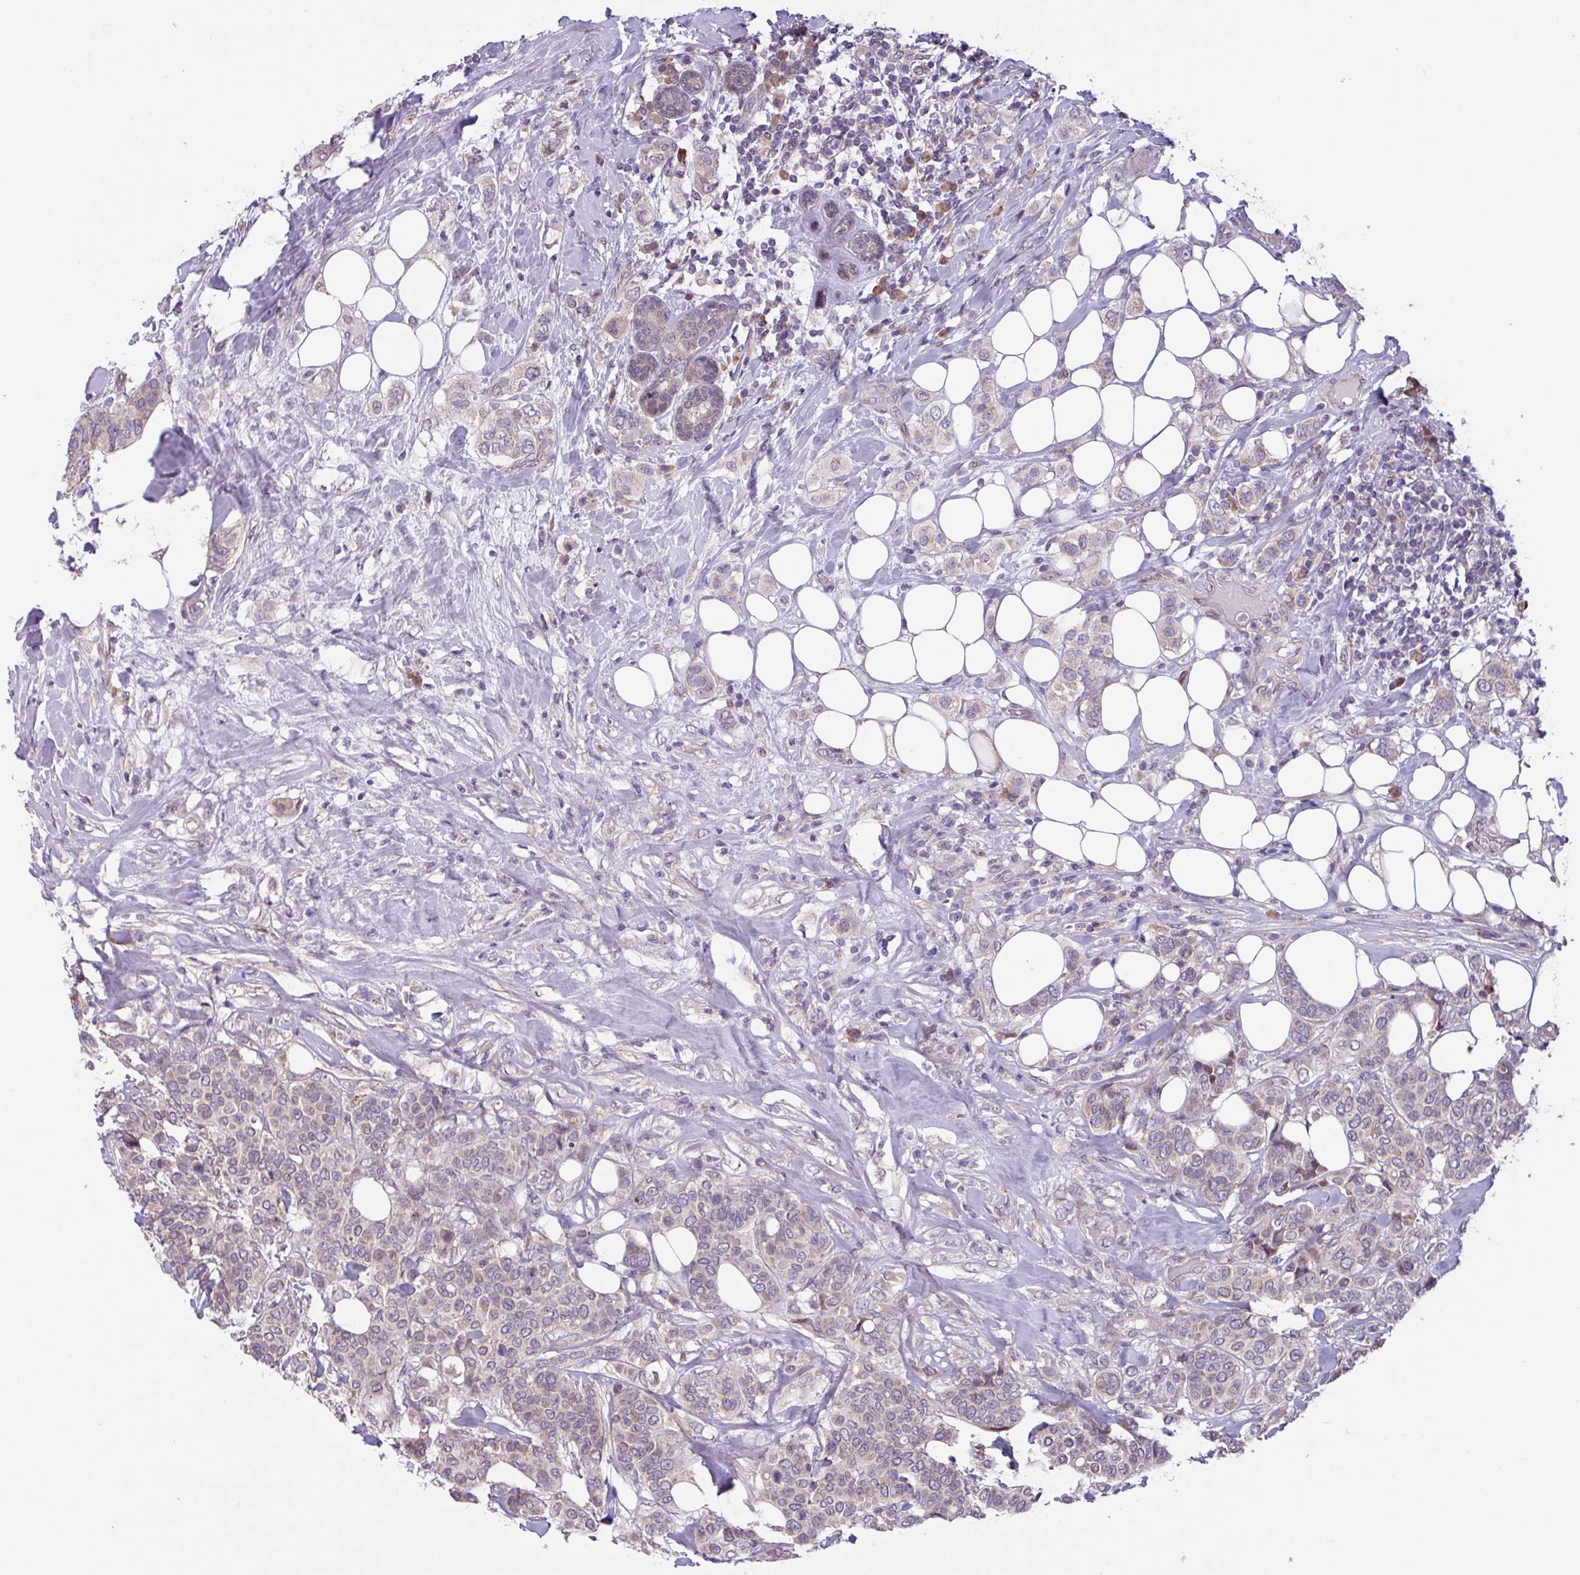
{"staining": {"intensity": "negative", "quantity": "none", "location": "none"}, "tissue": "breast cancer", "cell_type": "Tumor cells", "image_type": "cancer", "snomed": [{"axis": "morphology", "description": "Lobular carcinoma"}, {"axis": "topography", "description": "Breast"}], "caption": "This is an IHC micrograph of breast lobular carcinoma. There is no expression in tumor cells.", "gene": "C20orf27", "patient": {"sex": "female", "age": 51}}